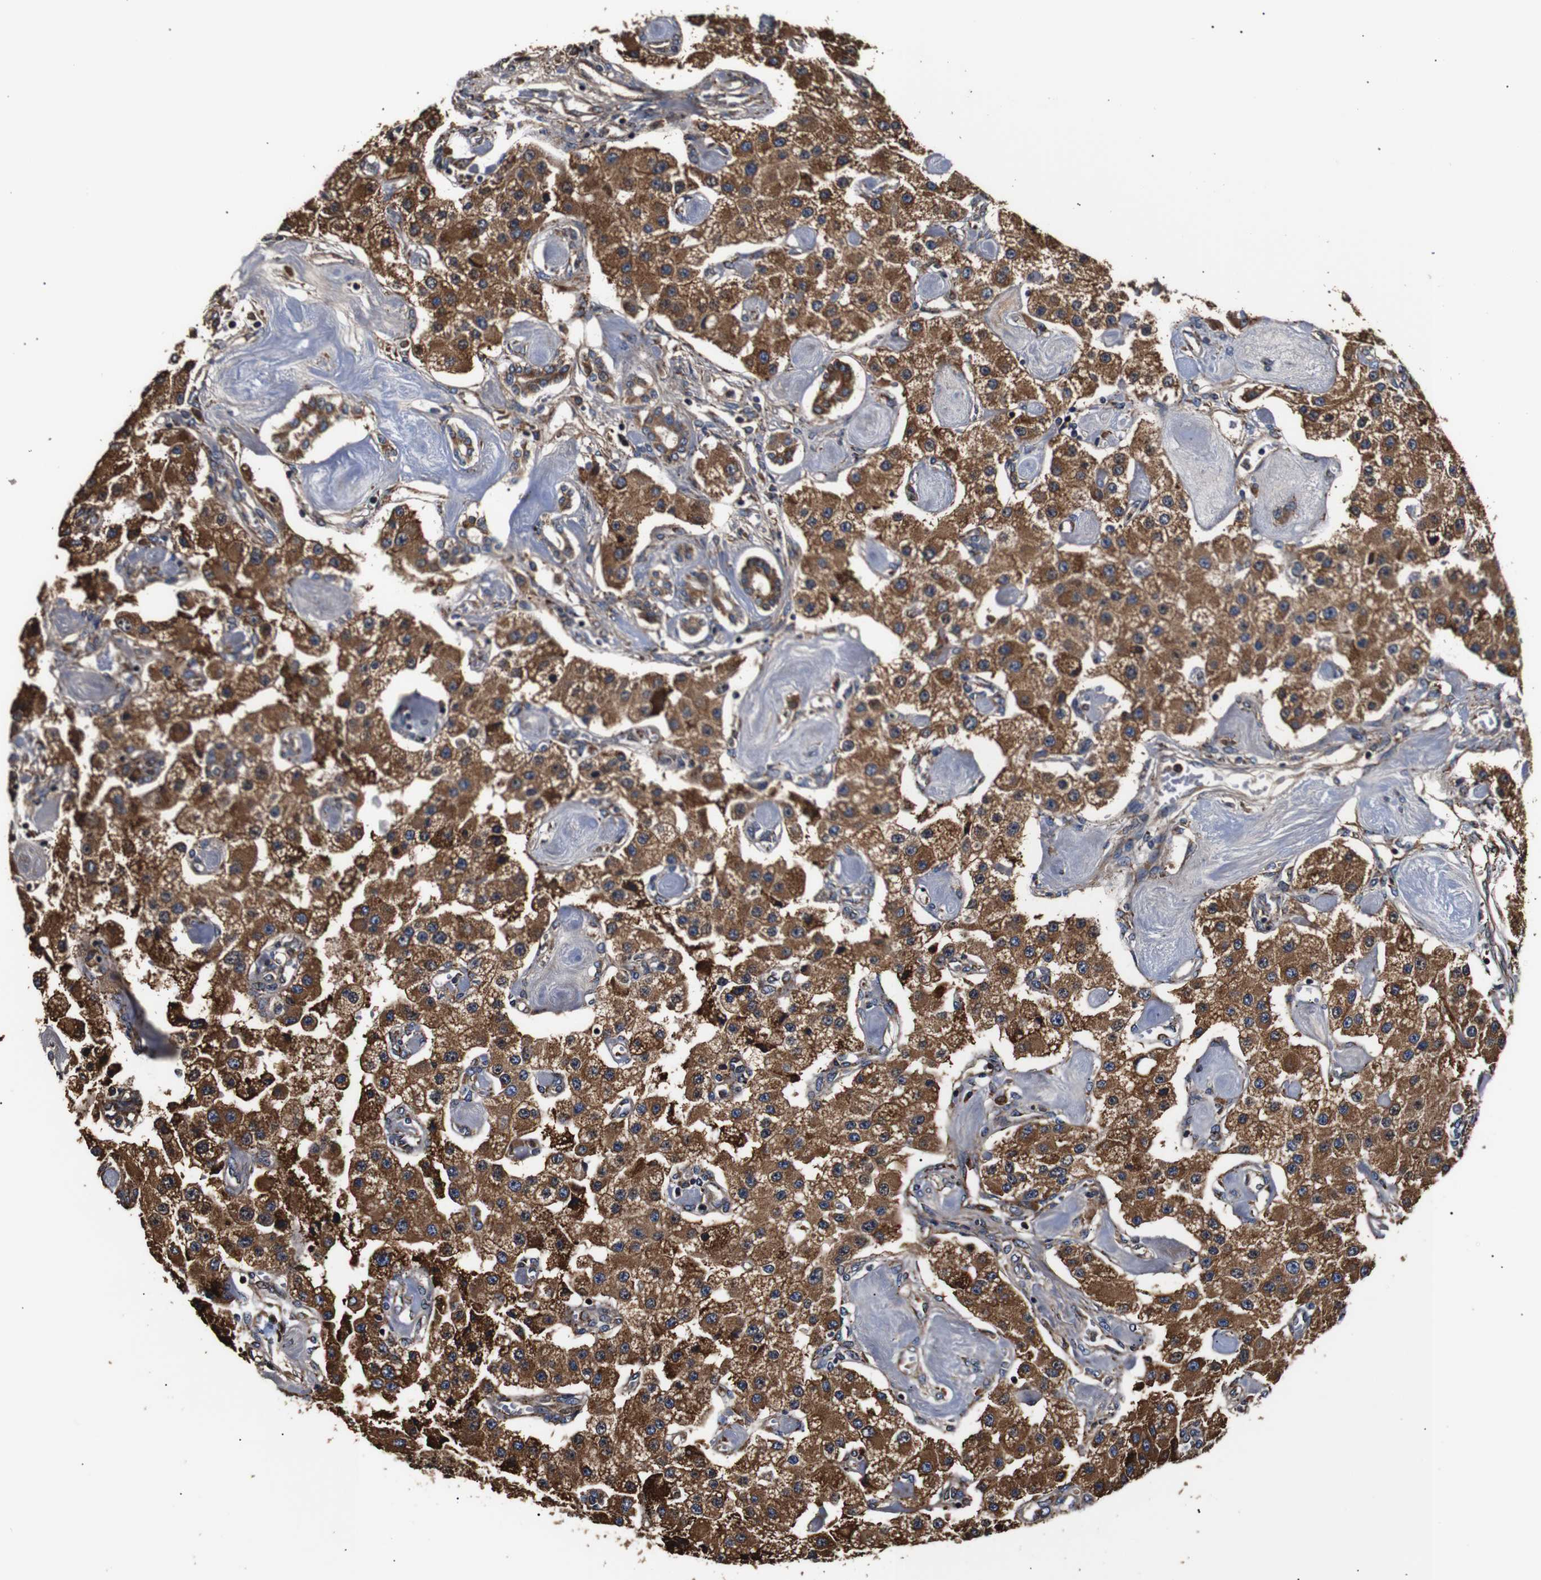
{"staining": {"intensity": "moderate", "quantity": ">75%", "location": "cytoplasmic/membranous"}, "tissue": "carcinoid", "cell_type": "Tumor cells", "image_type": "cancer", "snomed": [{"axis": "morphology", "description": "Carcinoid, malignant, NOS"}, {"axis": "topography", "description": "Pancreas"}], "caption": "Immunohistochemistry (IHC) of malignant carcinoid reveals medium levels of moderate cytoplasmic/membranous expression in about >75% of tumor cells.", "gene": "HHIP", "patient": {"sex": "male", "age": 41}}